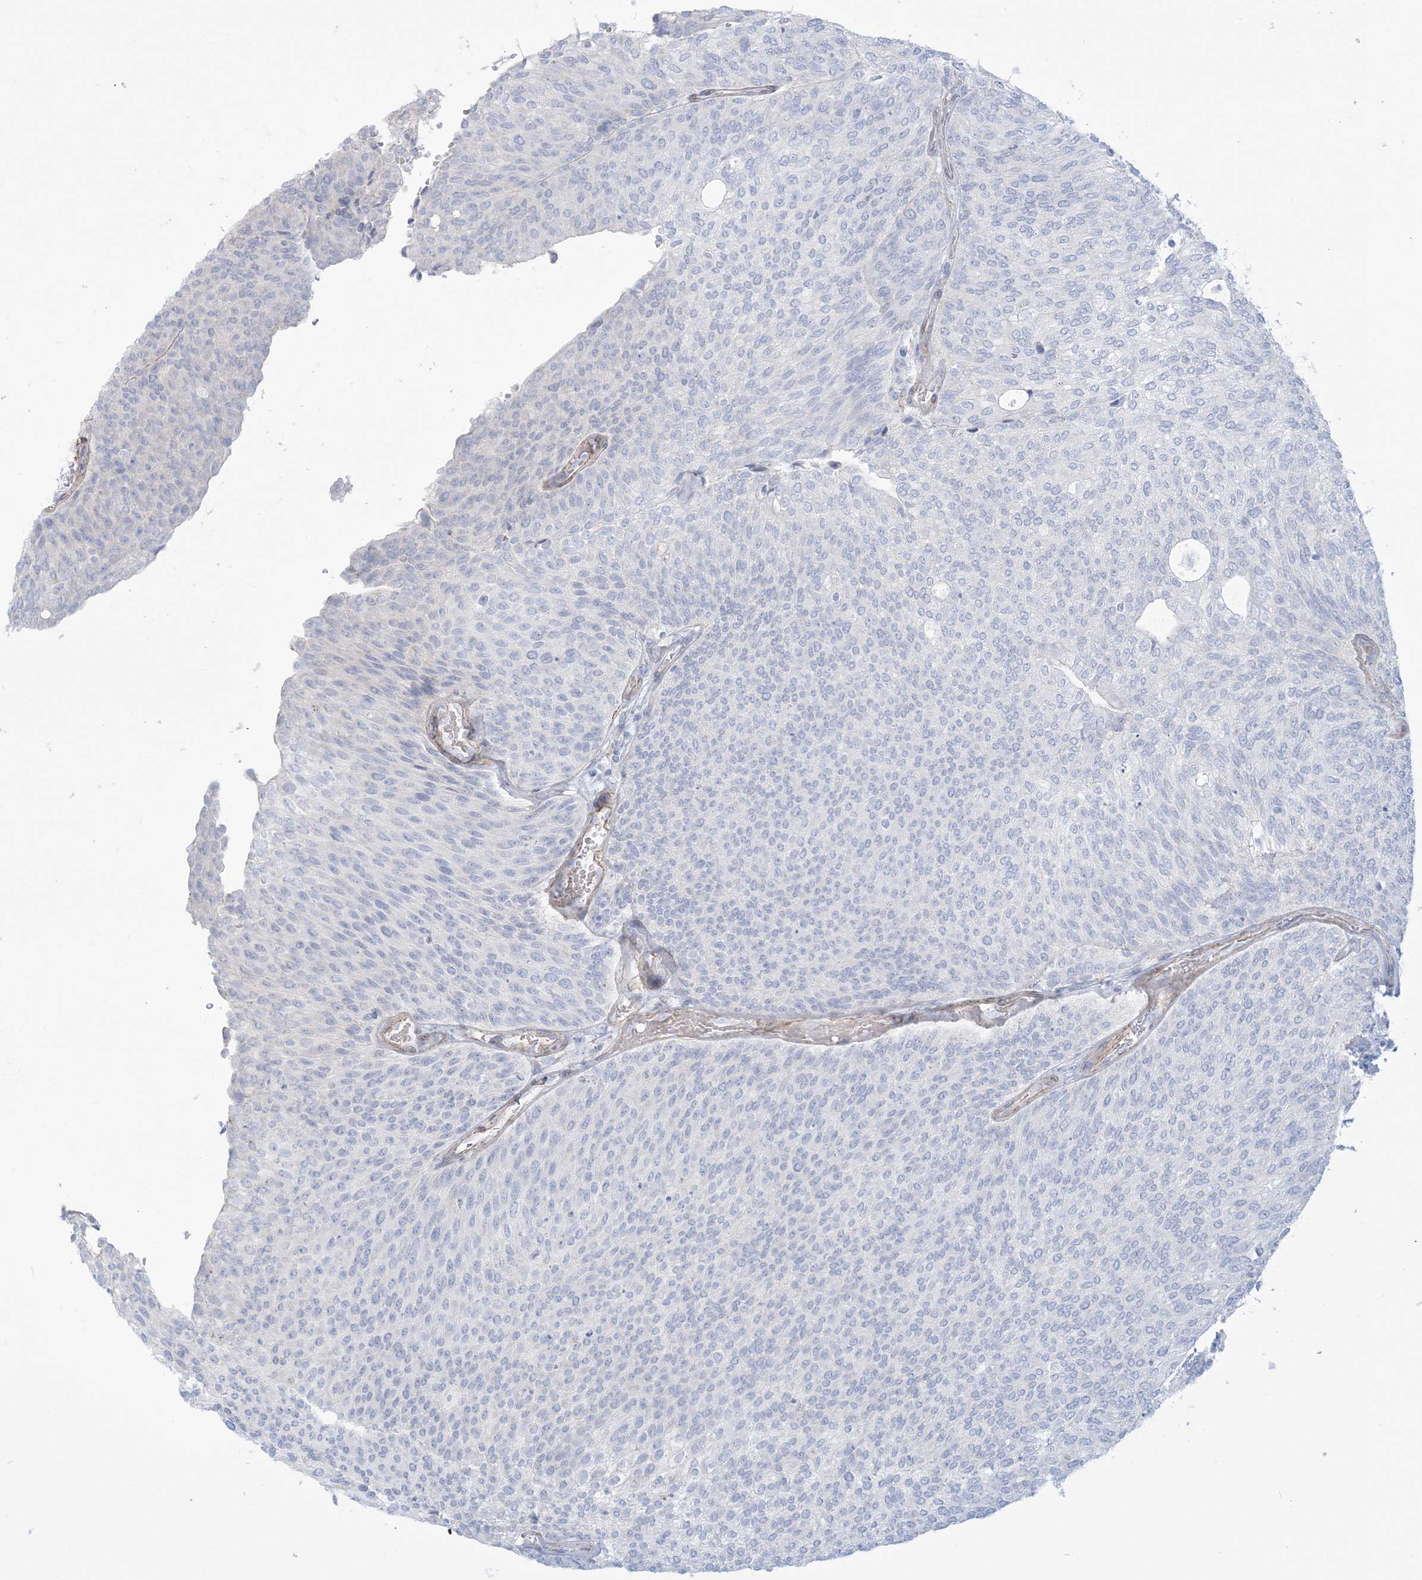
{"staining": {"intensity": "negative", "quantity": "none", "location": "none"}, "tissue": "urothelial cancer", "cell_type": "Tumor cells", "image_type": "cancer", "snomed": [{"axis": "morphology", "description": "Urothelial carcinoma, Low grade"}, {"axis": "topography", "description": "Urinary bladder"}], "caption": "High power microscopy photomicrograph of an IHC photomicrograph of low-grade urothelial carcinoma, revealing no significant expression in tumor cells.", "gene": "AGXT", "patient": {"sex": "female", "age": 79}}